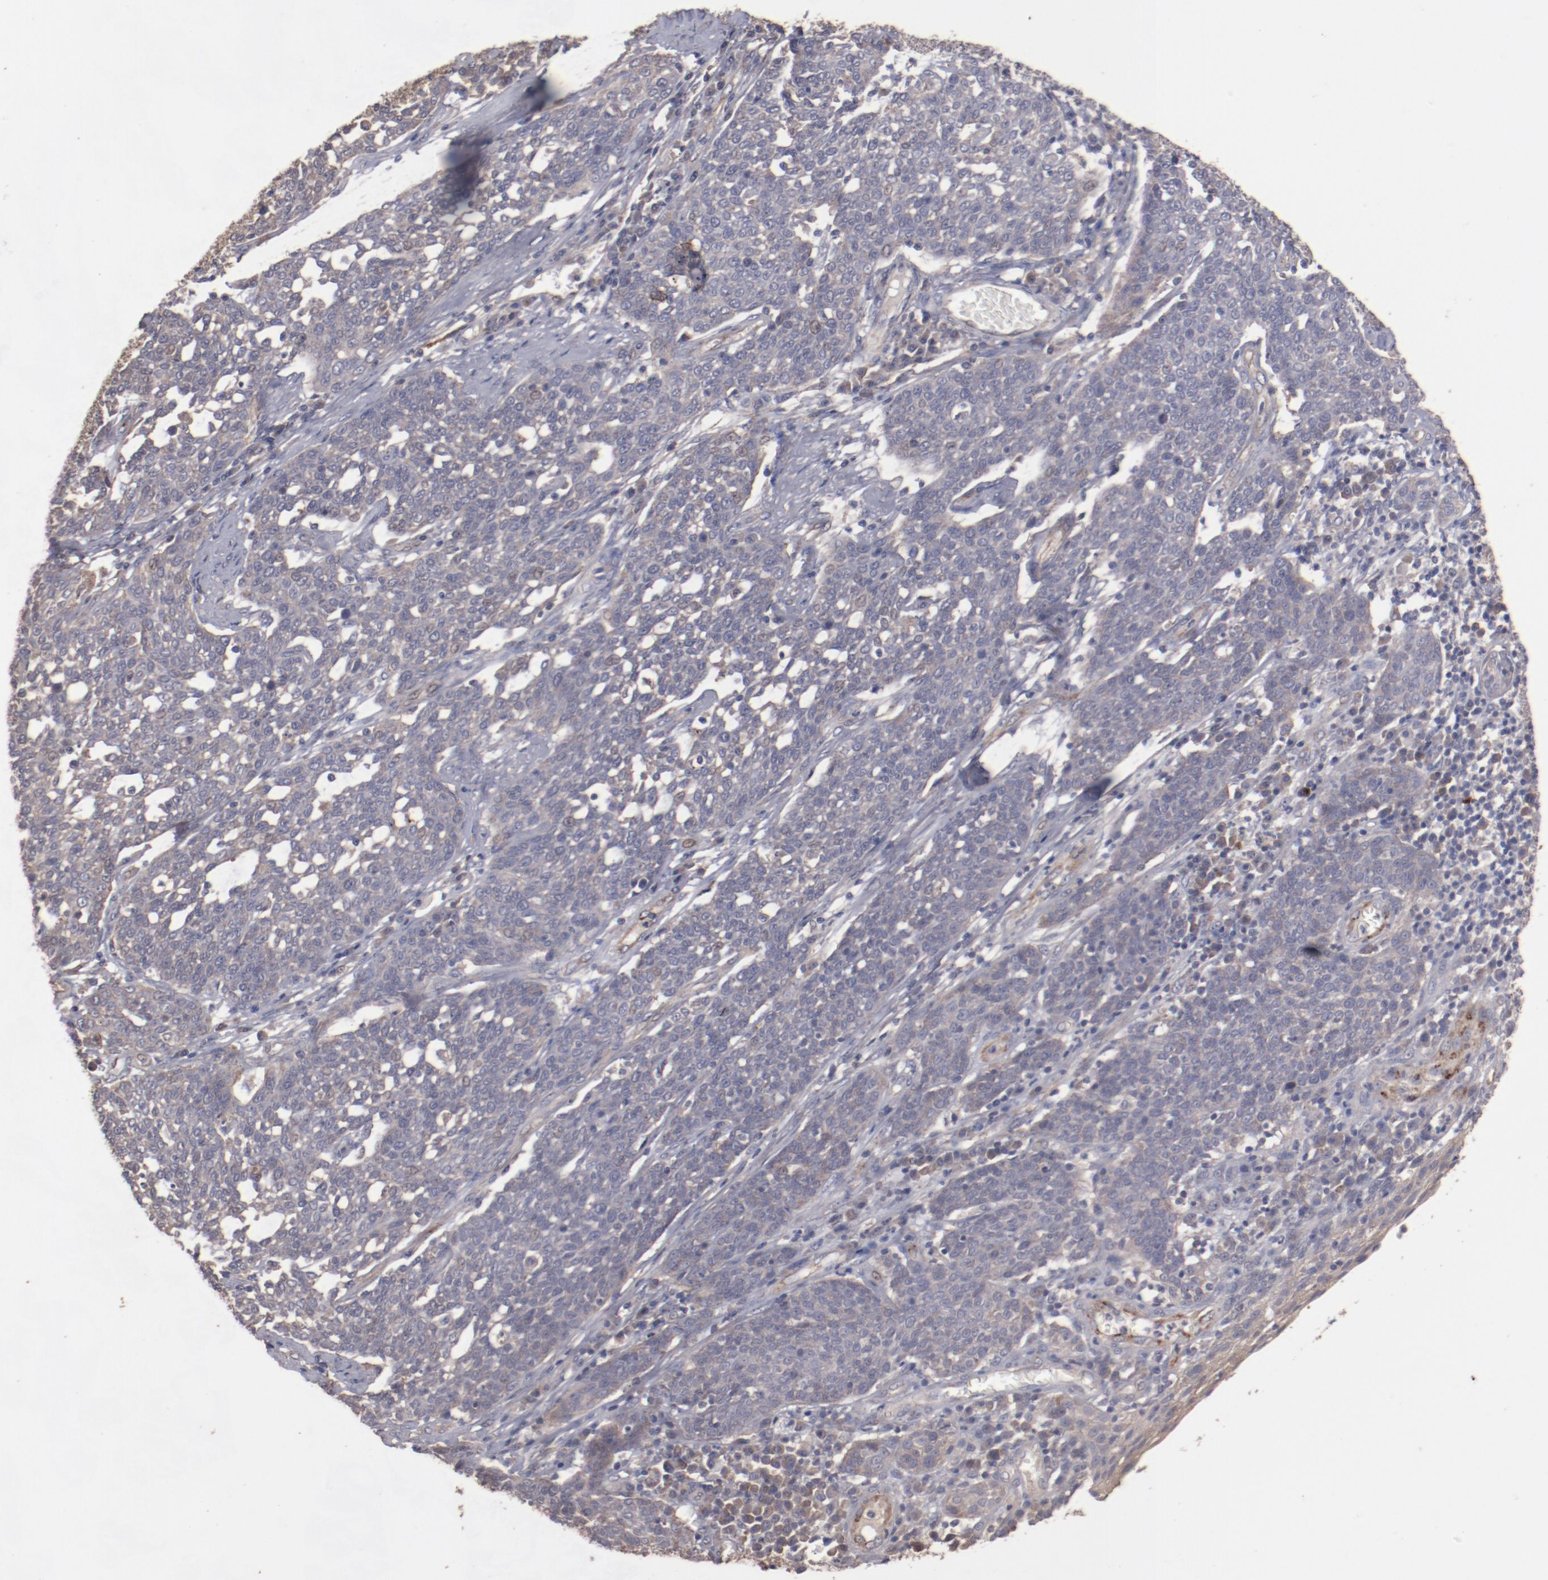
{"staining": {"intensity": "weak", "quantity": ">75%", "location": "cytoplasmic/membranous"}, "tissue": "cervical cancer", "cell_type": "Tumor cells", "image_type": "cancer", "snomed": [{"axis": "morphology", "description": "Squamous cell carcinoma, NOS"}, {"axis": "topography", "description": "Cervix"}], "caption": "Protein staining of cervical cancer (squamous cell carcinoma) tissue shows weak cytoplasmic/membranous expression in about >75% of tumor cells.", "gene": "DIPK2B", "patient": {"sex": "female", "age": 34}}